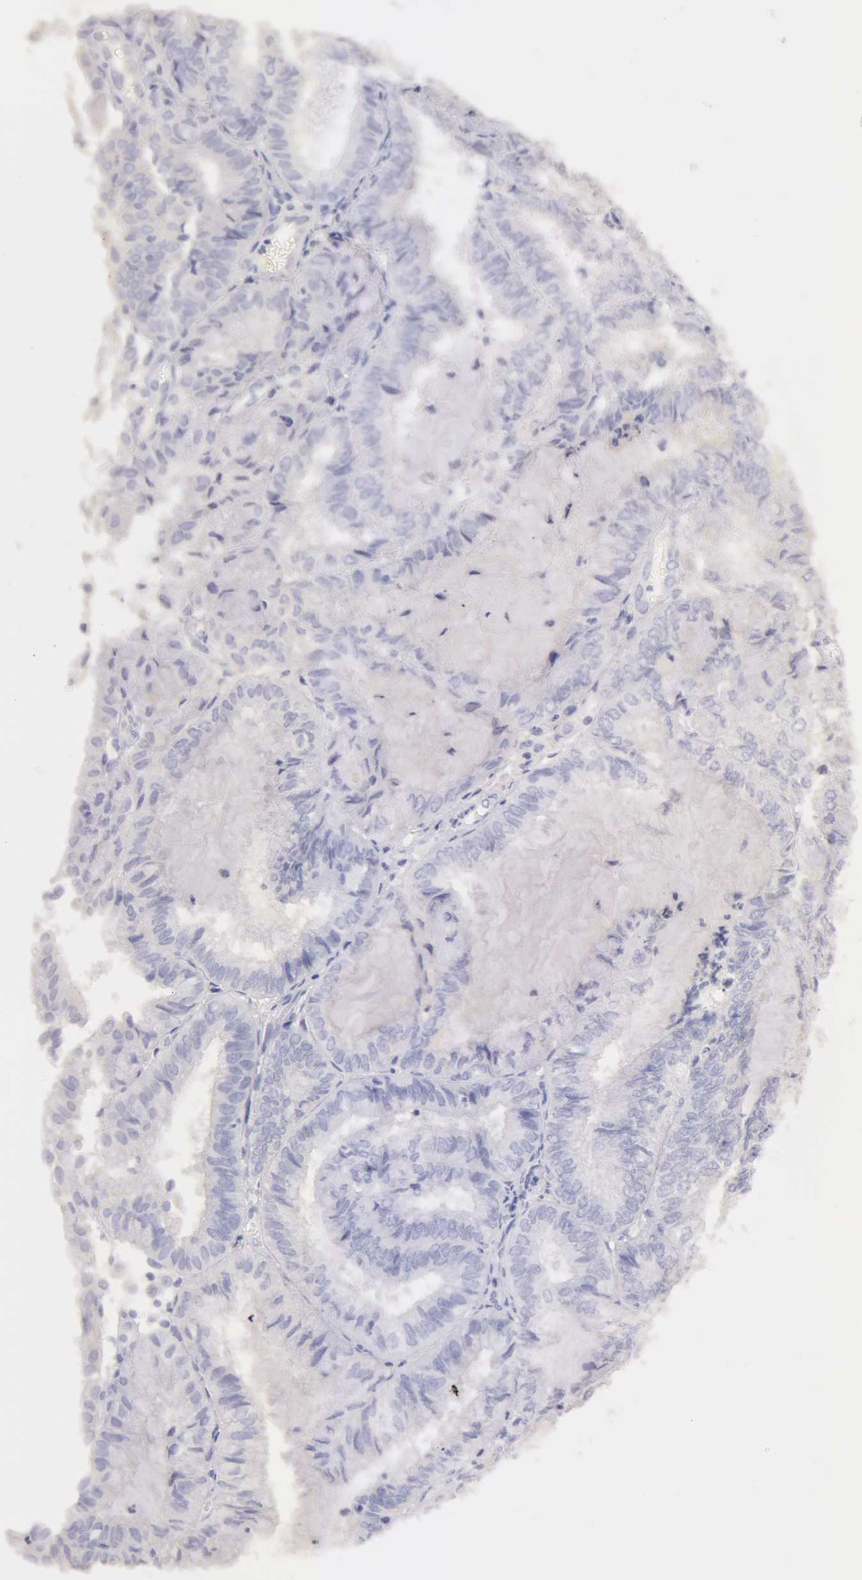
{"staining": {"intensity": "negative", "quantity": "none", "location": "none"}, "tissue": "endometrial cancer", "cell_type": "Tumor cells", "image_type": "cancer", "snomed": [{"axis": "morphology", "description": "Adenocarcinoma, NOS"}, {"axis": "topography", "description": "Endometrium"}], "caption": "Protein analysis of endometrial adenocarcinoma reveals no significant expression in tumor cells.", "gene": "TF", "patient": {"sex": "female", "age": 59}}